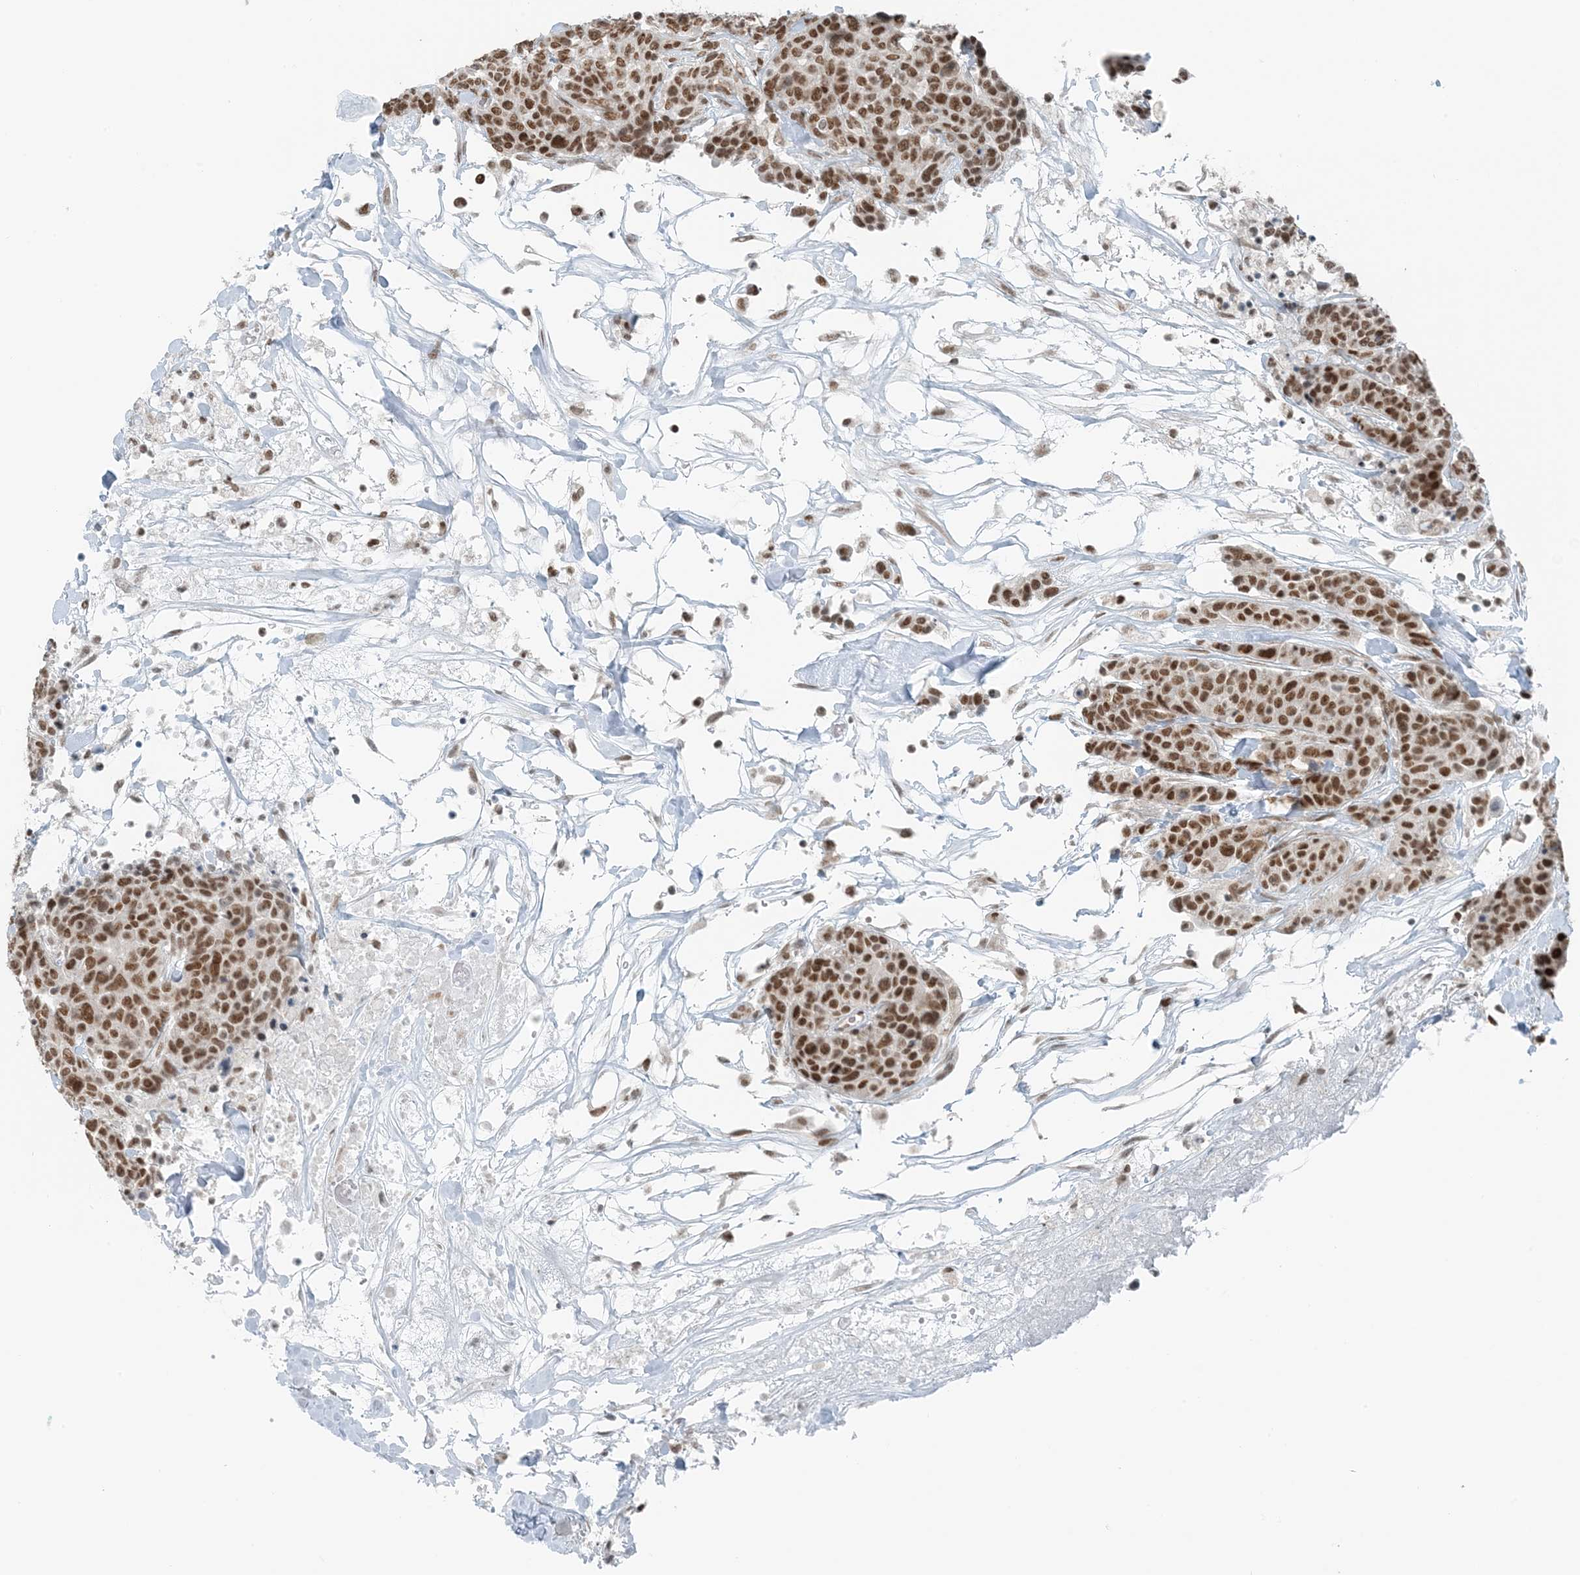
{"staining": {"intensity": "strong", "quantity": ">75%", "location": "nuclear"}, "tissue": "breast cancer", "cell_type": "Tumor cells", "image_type": "cancer", "snomed": [{"axis": "morphology", "description": "Duct carcinoma"}, {"axis": "topography", "description": "Breast"}], "caption": "Protein staining shows strong nuclear staining in about >75% of tumor cells in breast intraductal carcinoma.", "gene": "ZNF500", "patient": {"sex": "female", "age": 37}}